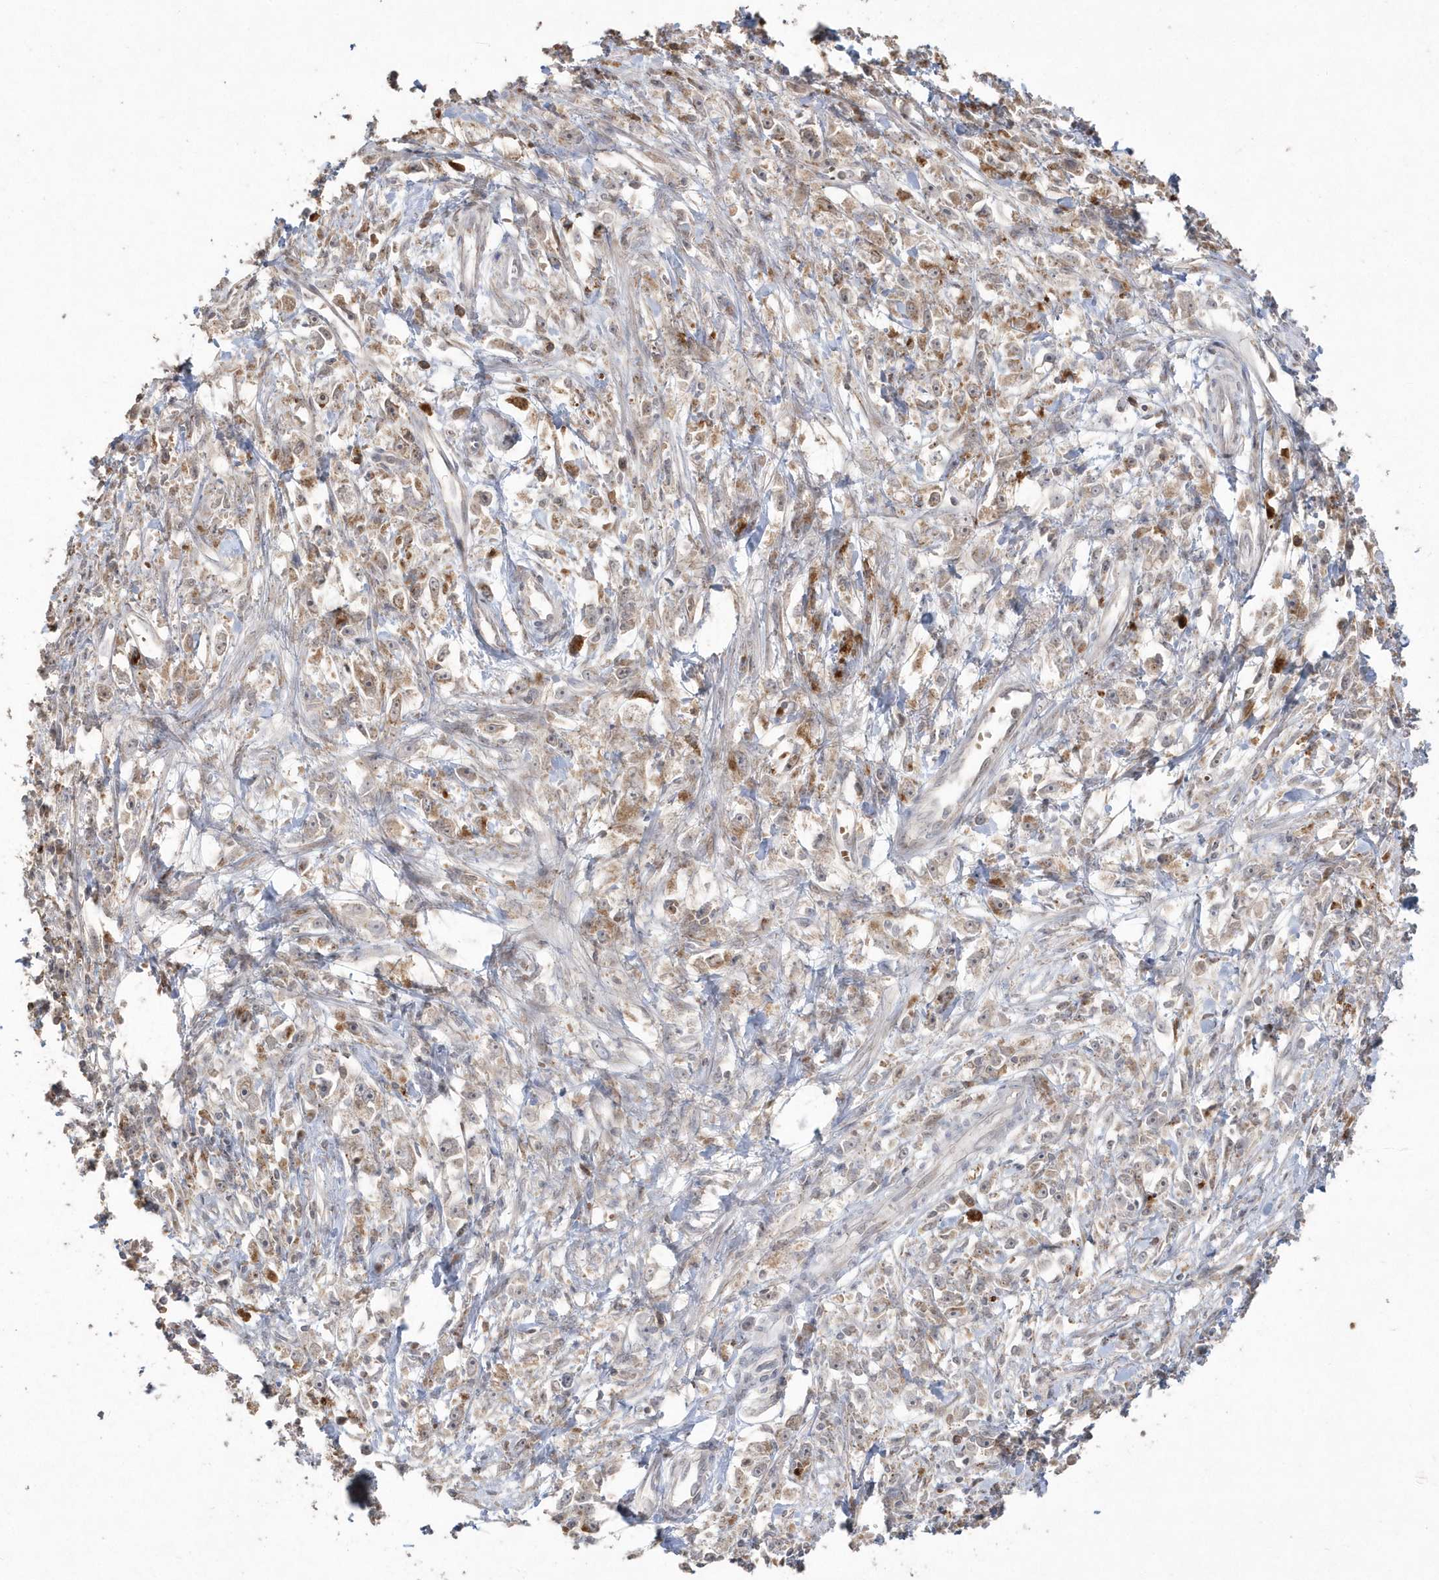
{"staining": {"intensity": "weak", "quantity": "25%-75%", "location": "cytoplasmic/membranous"}, "tissue": "stomach cancer", "cell_type": "Tumor cells", "image_type": "cancer", "snomed": [{"axis": "morphology", "description": "Adenocarcinoma, NOS"}, {"axis": "topography", "description": "Stomach"}], "caption": "IHC image of human stomach adenocarcinoma stained for a protein (brown), which displays low levels of weak cytoplasmic/membranous staining in approximately 25%-75% of tumor cells.", "gene": "GEMIN6", "patient": {"sex": "female", "age": 59}}